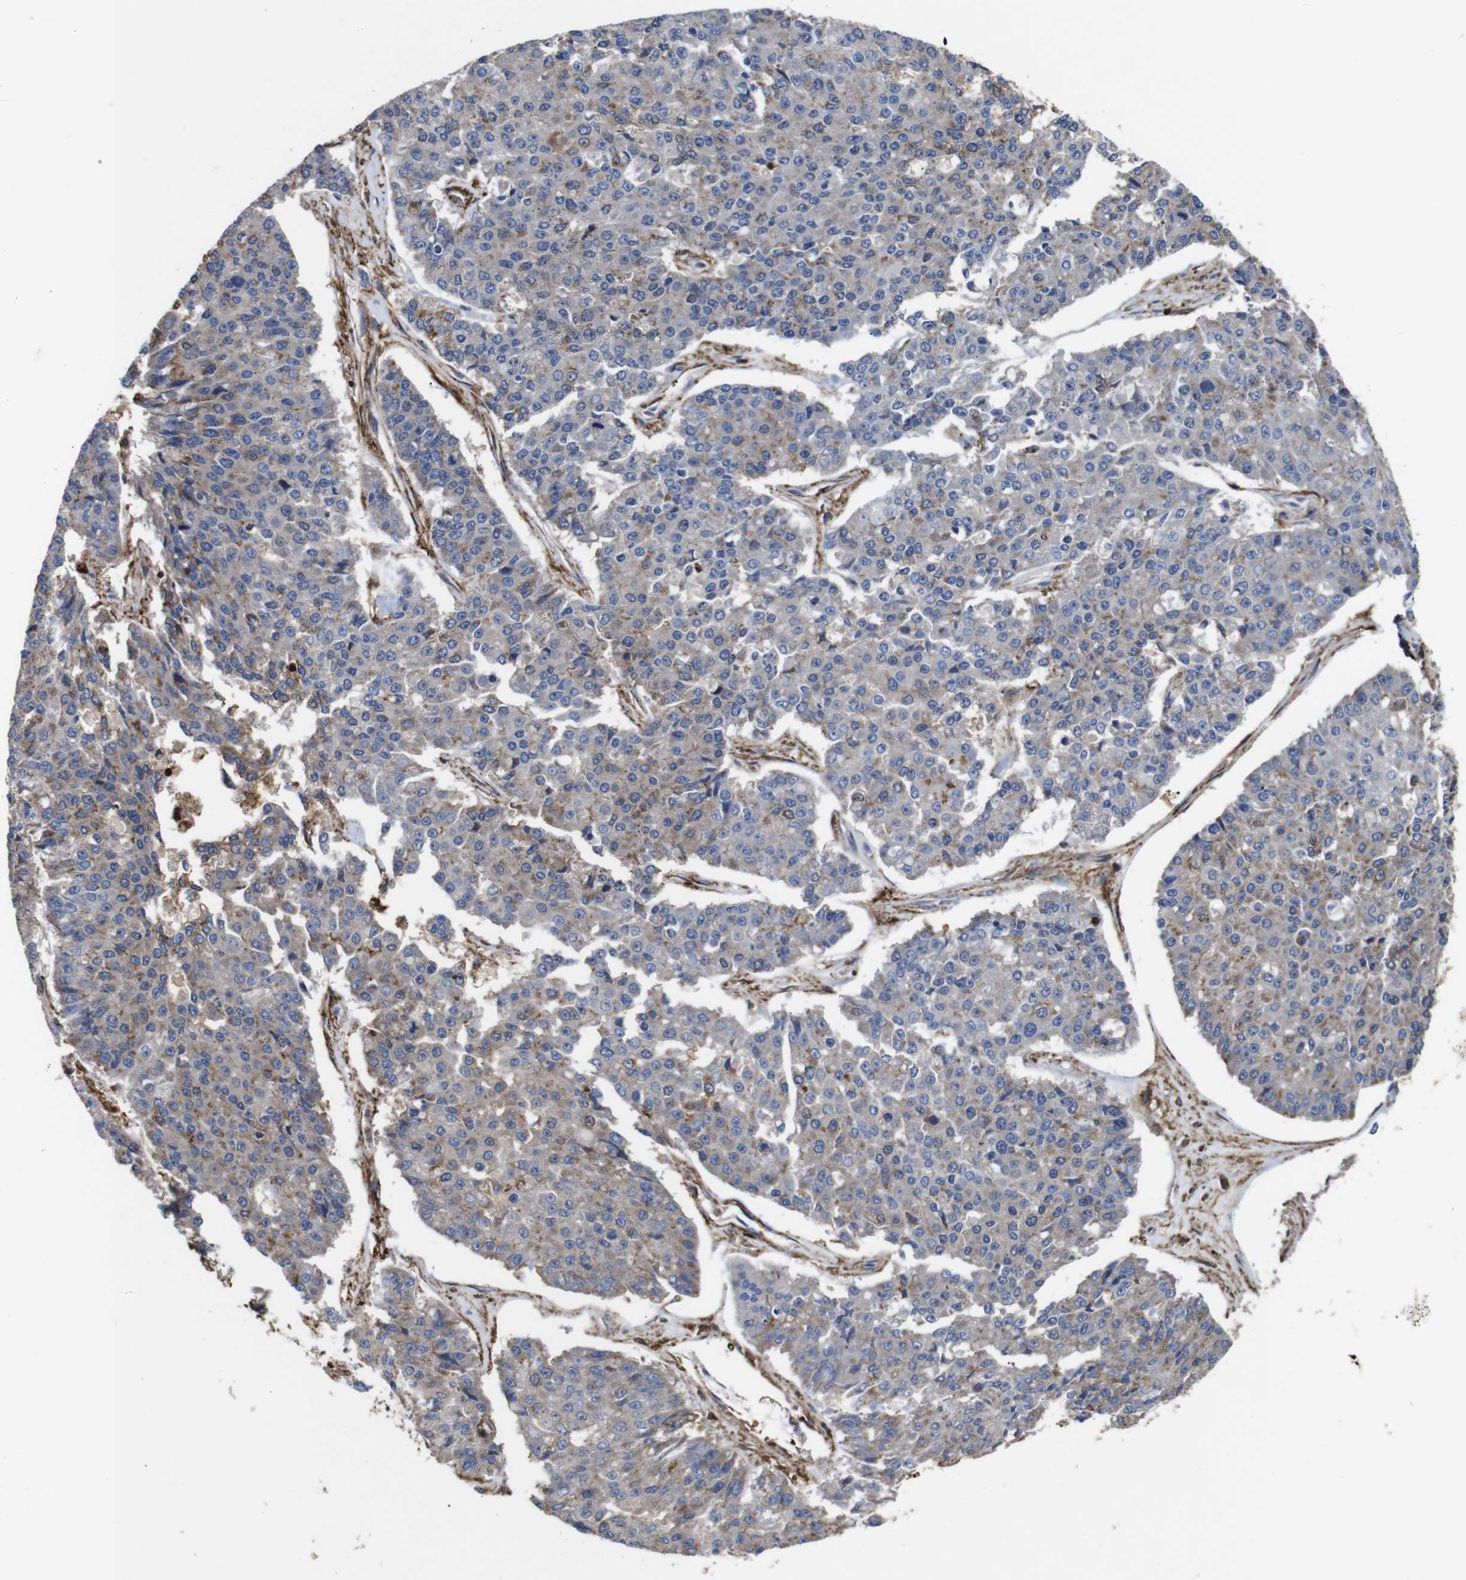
{"staining": {"intensity": "weak", "quantity": ">75%", "location": "cytoplasmic/membranous"}, "tissue": "pancreatic cancer", "cell_type": "Tumor cells", "image_type": "cancer", "snomed": [{"axis": "morphology", "description": "Adenocarcinoma, NOS"}, {"axis": "topography", "description": "Pancreas"}], "caption": "A brown stain shows weak cytoplasmic/membranous expression of a protein in human adenocarcinoma (pancreatic) tumor cells.", "gene": "PI4KA", "patient": {"sex": "male", "age": 50}}